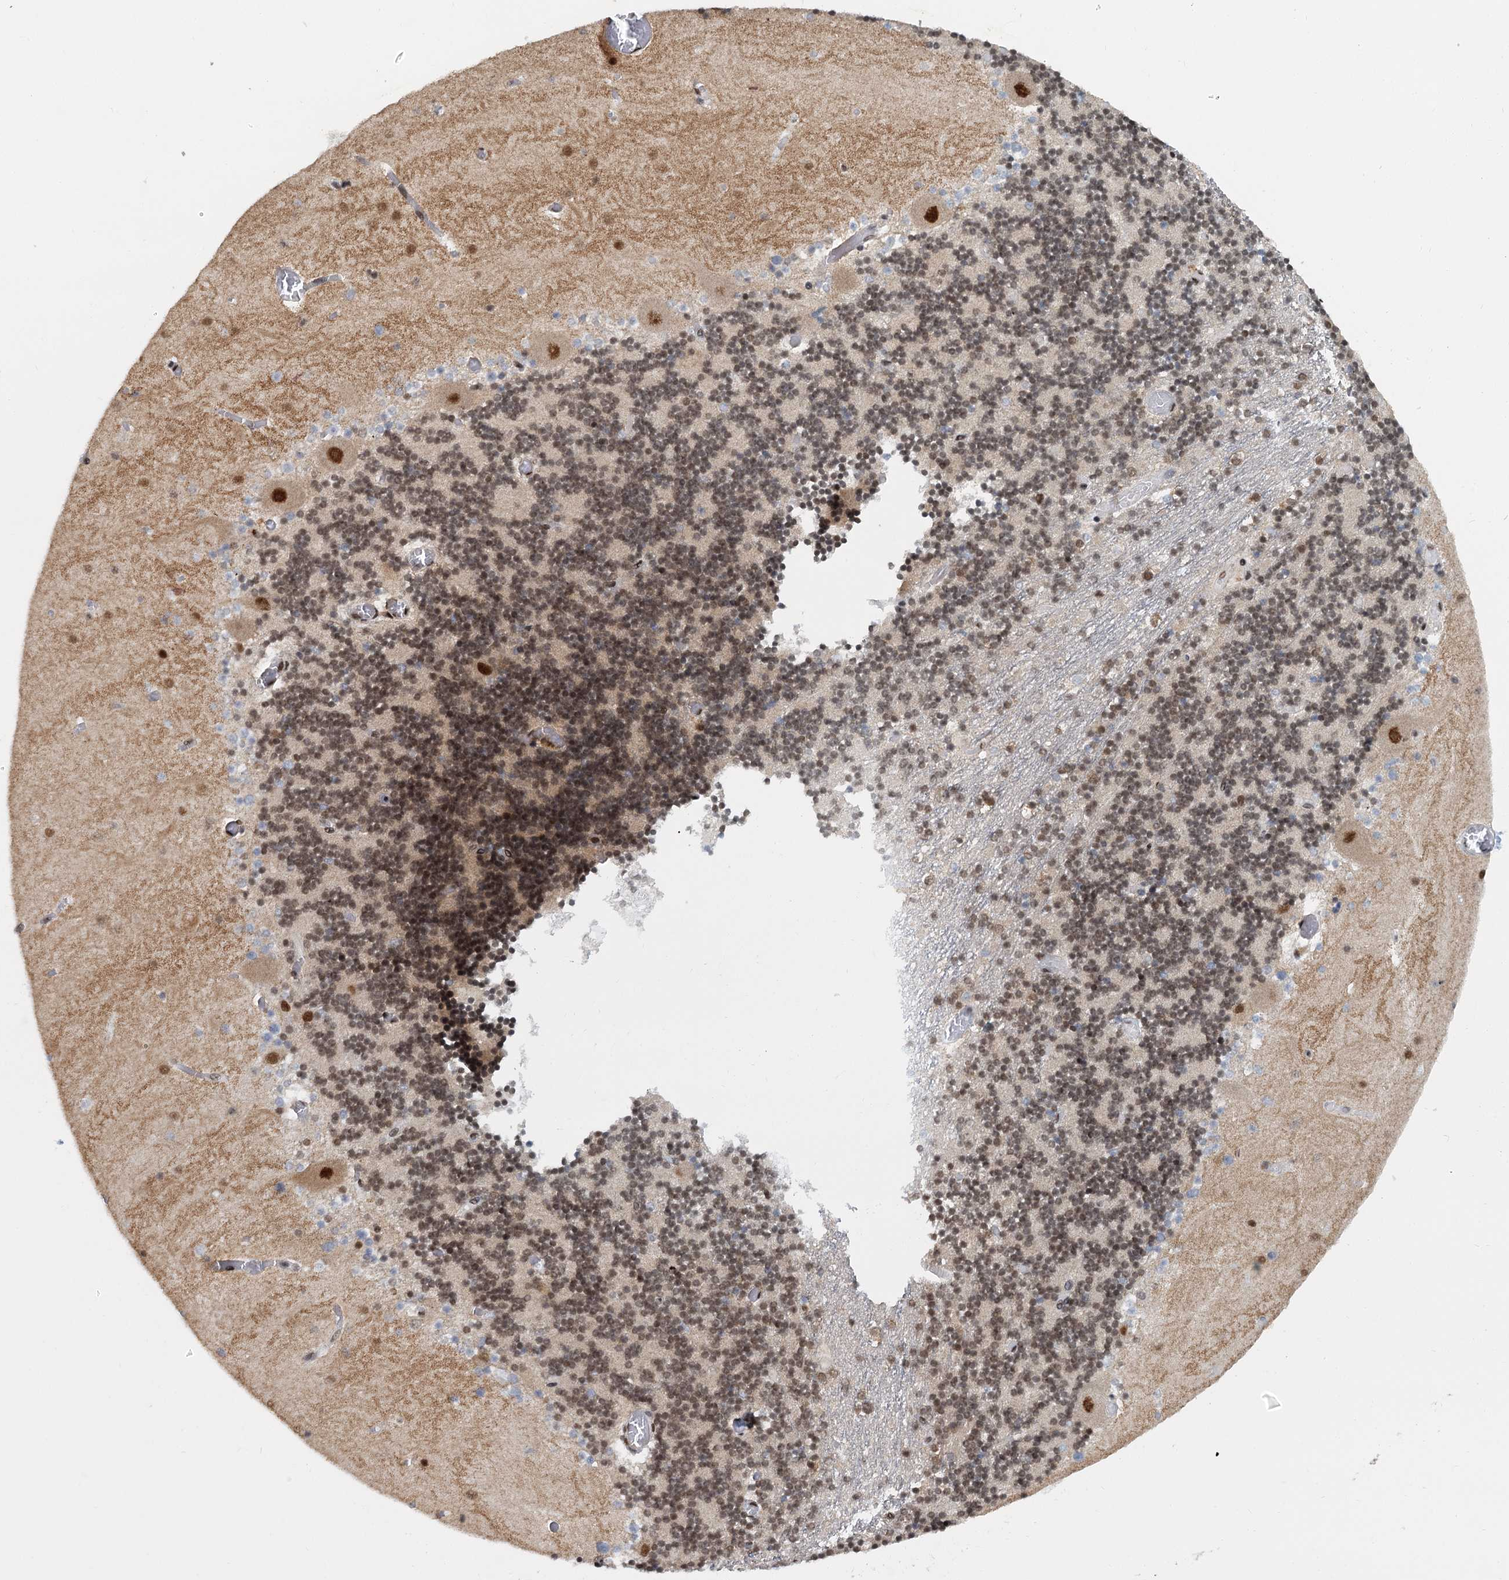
{"staining": {"intensity": "moderate", "quantity": ">75%", "location": "nuclear"}, "tissue": "cerebellum", "cell_type": "Cells in granular layer", "image_type": "normal", "snomed": [{"axis": "morphology", "description": "Normal tissue, NOS"}, {"axis": "topography", "description": "Cerebellum"}], "caption": "Immunohistochemical staining of unremarkable cerebellum shows medium levels of moderate nuclear staining in approximately >75% of cells in granular layer.", "gene": "WBP4", "patient": {"sex": "female", "age": 28}}